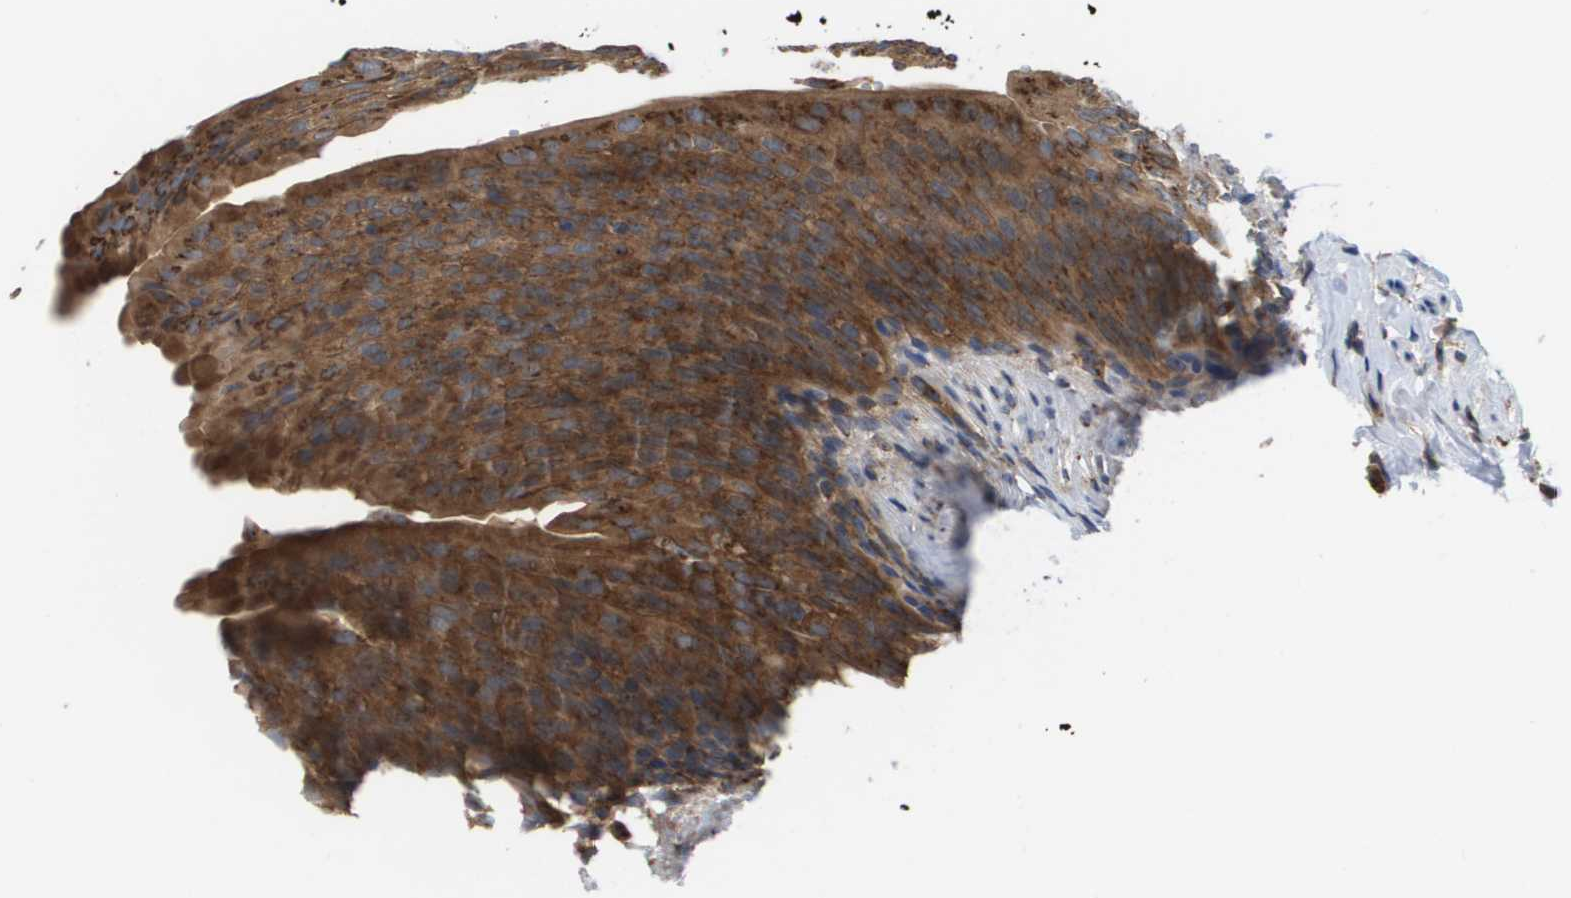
{"staining": {"intensity": "moderate", "quantity": ">75%", "location": "cytoplasmic/membranous"}, "tissue": "urinary bladder", "cell_type": "Urothelial cells", "image_type": "normal", "snomed": [{"axis": "morphology", "description": "Normal tissue, NOS"}, {"axis": "topography", "description": "Urinary bladder"}], "caption": "Immunohistochemical staining of benign human urinary bladder displays >75% levels of moderate cytoplasmic/membranous protein expression in about >75% of urothelial cells. Nuclei are stained in blue.", "gene": "BST2", "patient": {"sex": "female", "age": 79}}